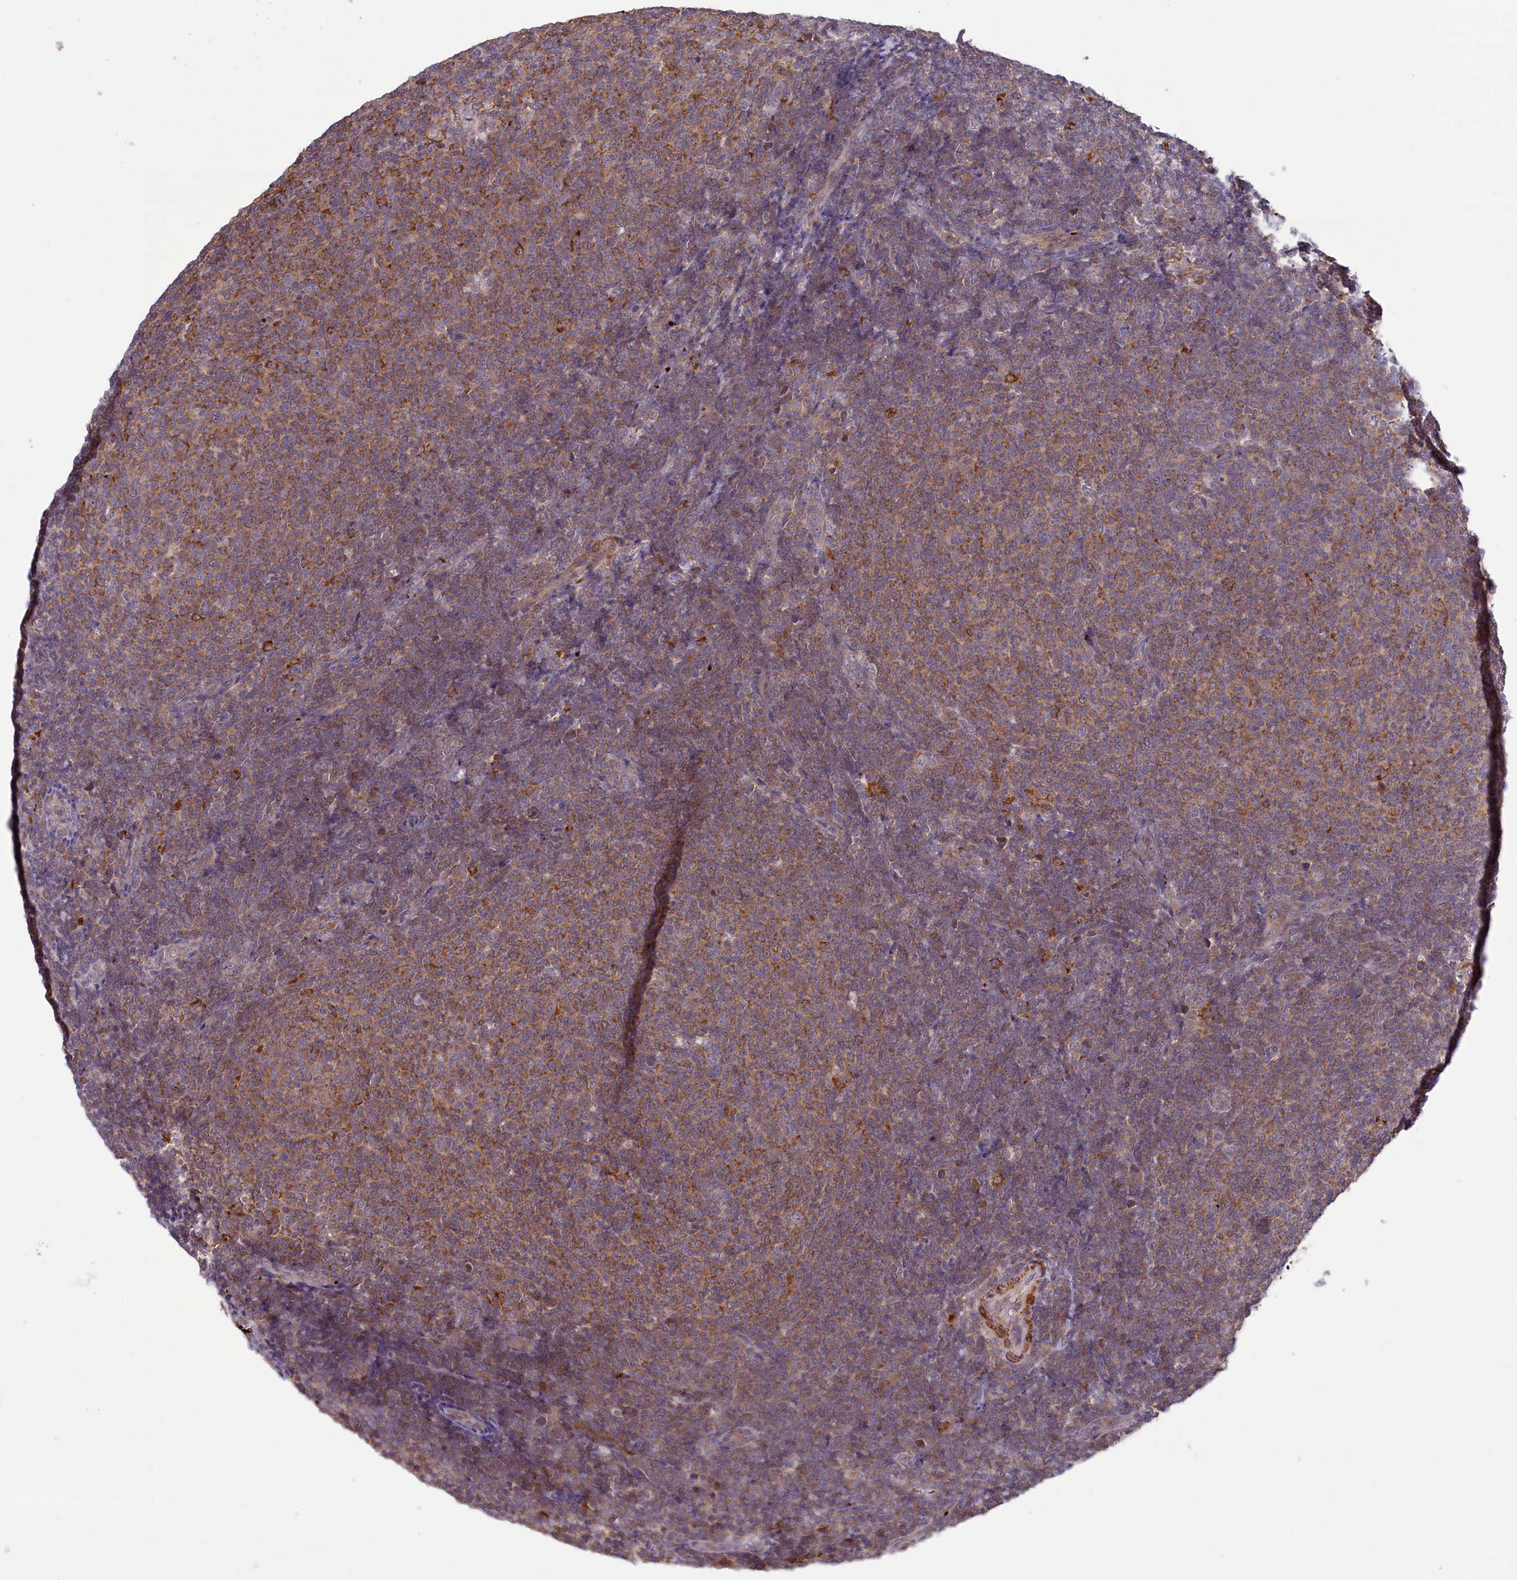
{"staining": {"intensity": "moderate", "quantity": ">75%", "location": "cytoplasmic/membranous"}, "tissue": "lymphoma", "cell_type": "Tumor cells", "image_type": "cancer", "snomed": [{"axis": "morphology", "description": "Malignant lymphoma, non-Hodgkin's type, Low grade"}, {"axis": "topography", "description": "Lymph node"}], "caption": "This is a micrograph of immunohistochemistry (IHC) staining of lymphoma, which shows moderate positivity in the cytoplasmic/membranous of tumor cells.", "gene": "HEATR3", "patient": {"sex": "male", "age": 66}}